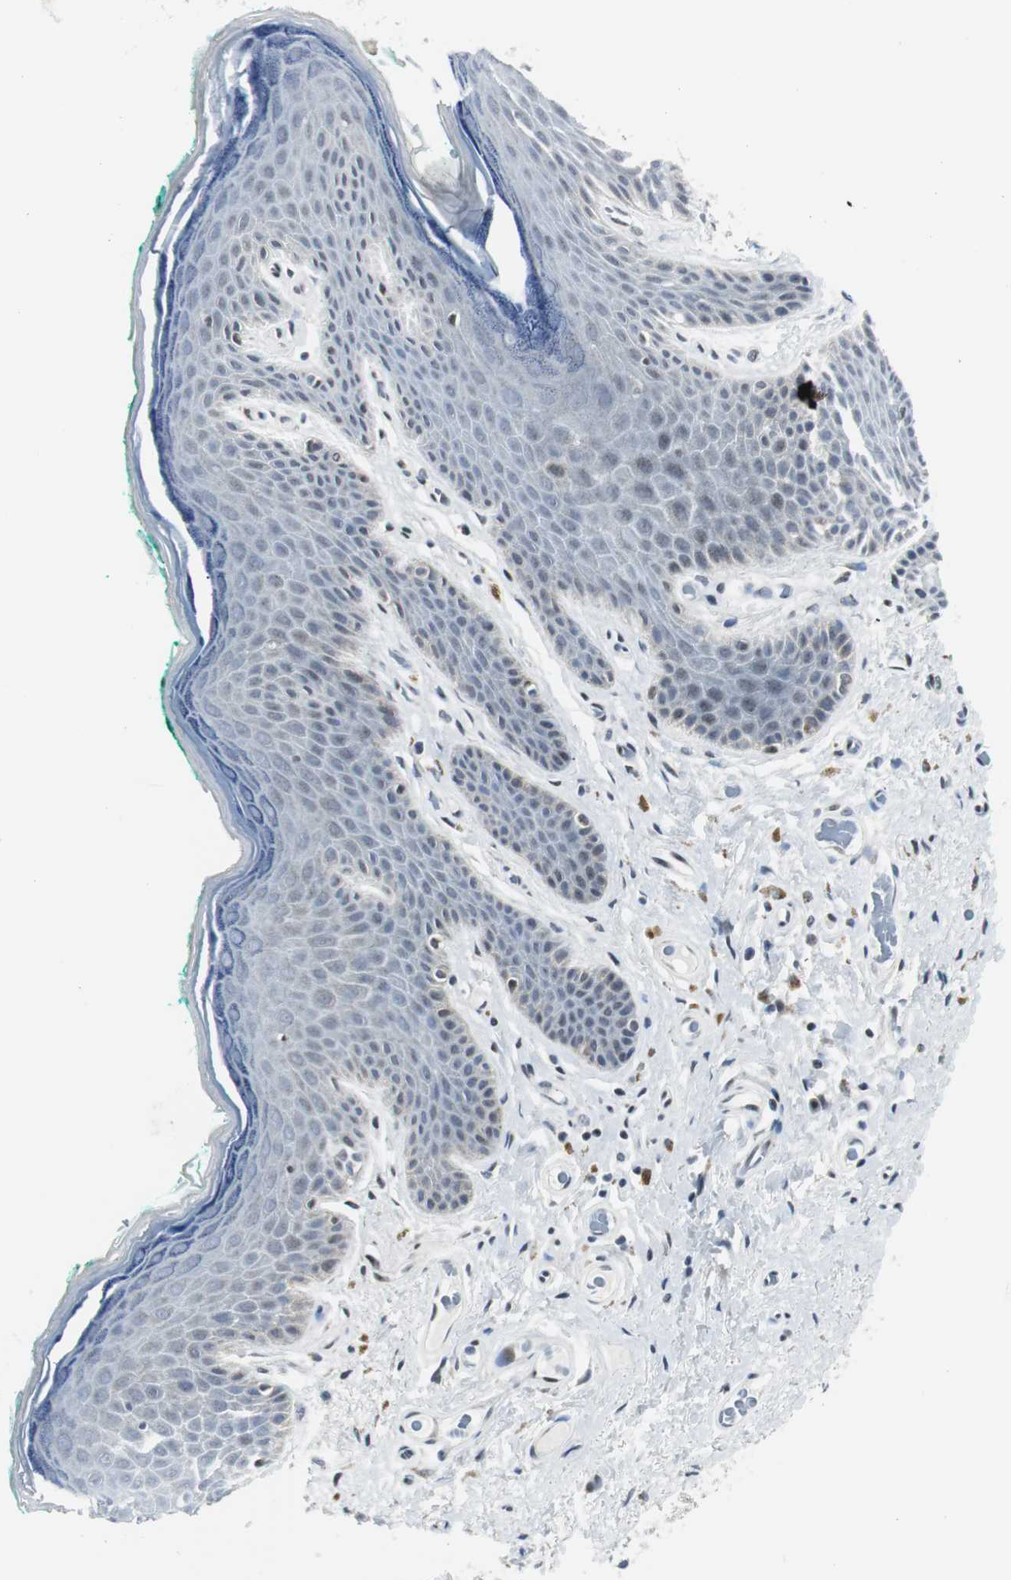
{"staining": {"intensity": "weak", "quantity": "<25%", "location": "nuclear"}, "tissue": "skin", "cell_type": "Epidermal cells", "image_type": "normal", "snomed": [{"axis": "morphology", "description": "Normal tissue, NOS"}, {"axis": "topography", "description": "Anal"}], "caption": "This is a photomicrograph of IHC staining of unremarkable skin, which shows no positivity in epidermal cells.", "gene": "MTA1", "patient": {"sex": "male", "age": 74}}